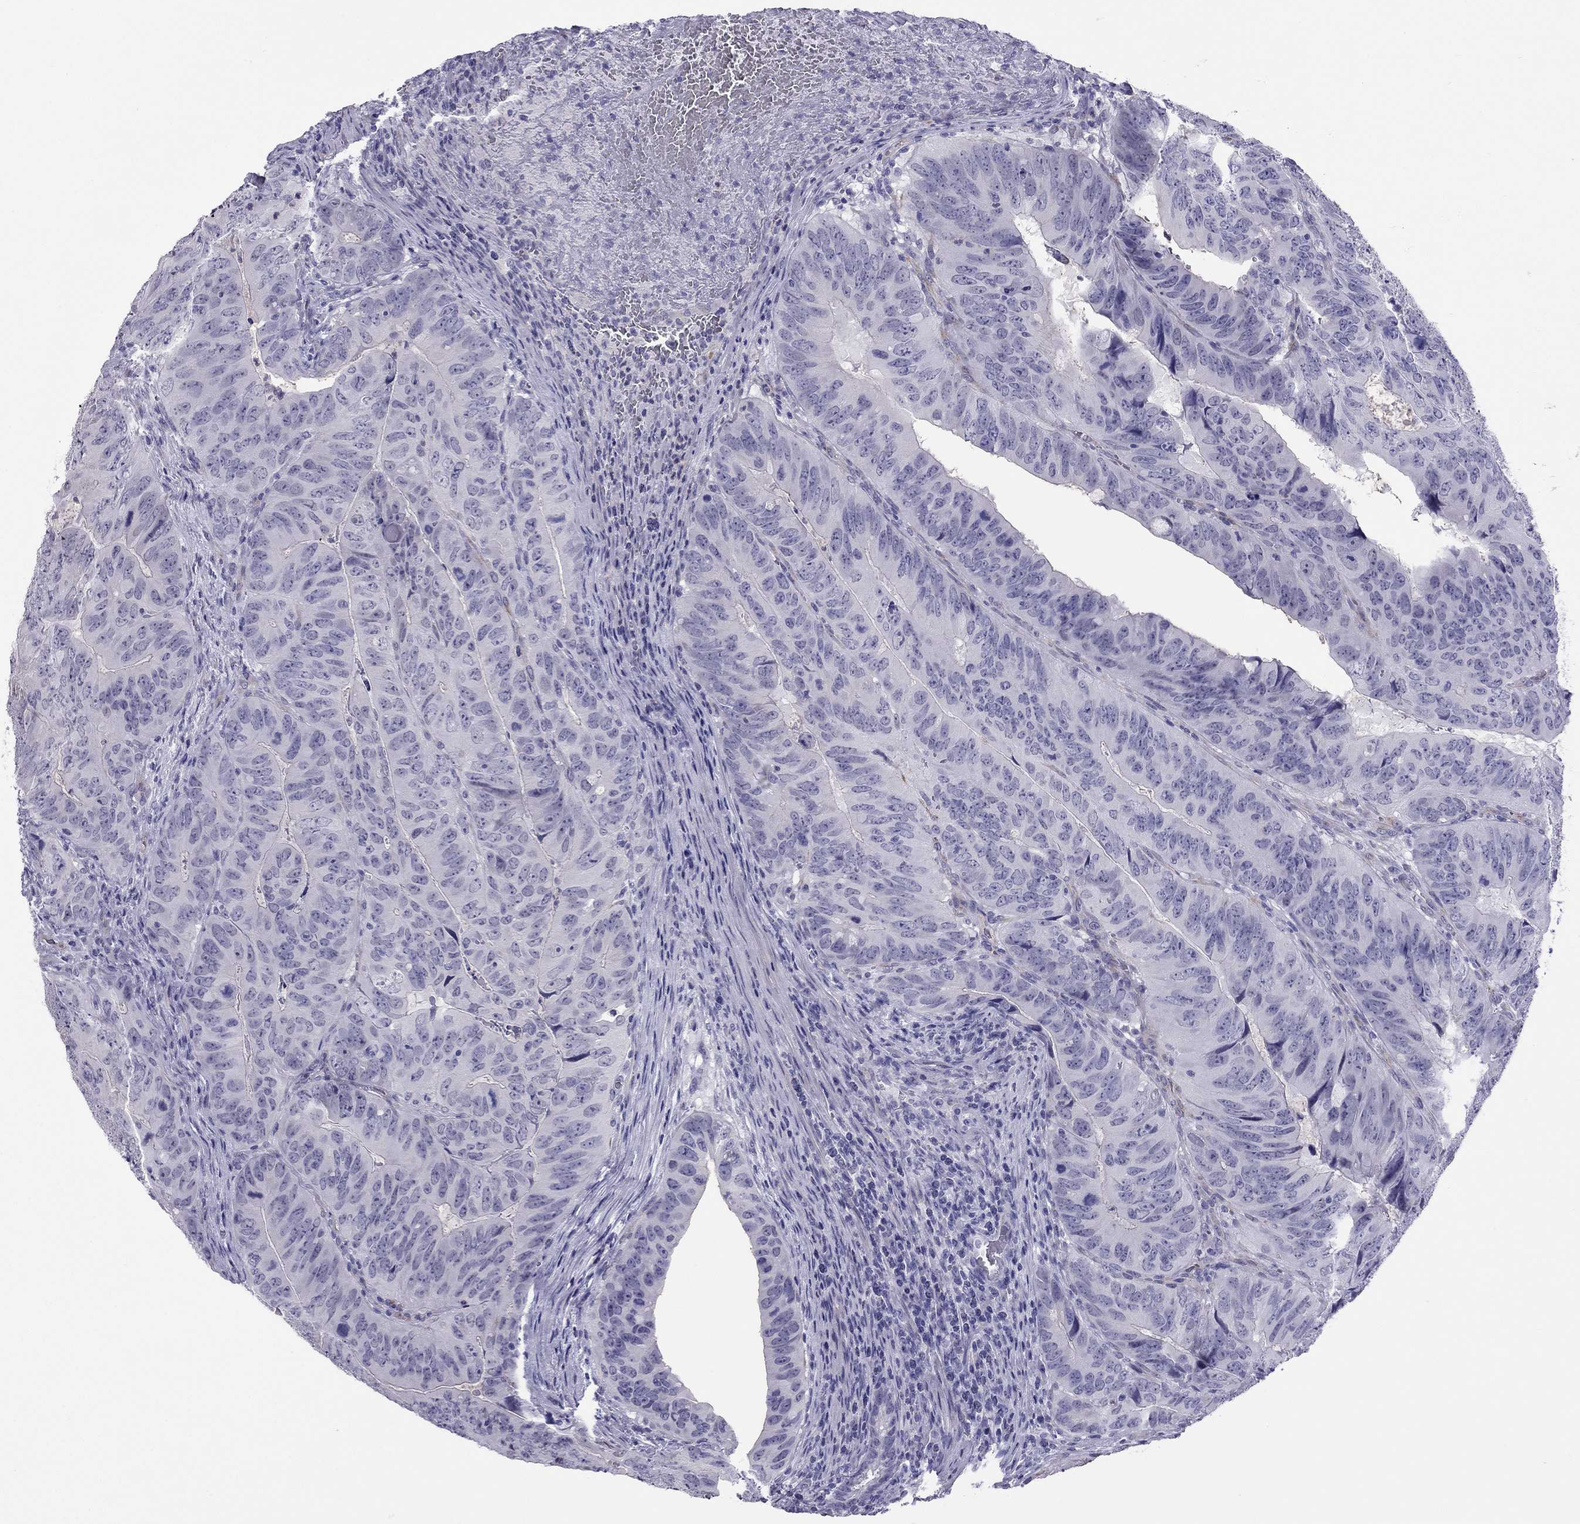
{"staining": {"intensity": "negative", "quantity": "none", "location": "none"}, "tissue": "colorectal cancer", "cell_type": "Tumor cells", "image_type": "cancer", "snomed": [{"axis": "morphology", "description": "Adenocarcinoma, NOS"}, {"axis": "topography", "description": "Colon"}], "caption": "High magnification brightfield microscopy of colorectal cancer stained with DAB (3,3'-diaminobenzidine) (brown) and counterstained with hematoxylin (blue): tumor cells show no significant expression.", "gene": "CROCC2", "patient": {"sex": "male", "age": 79}}